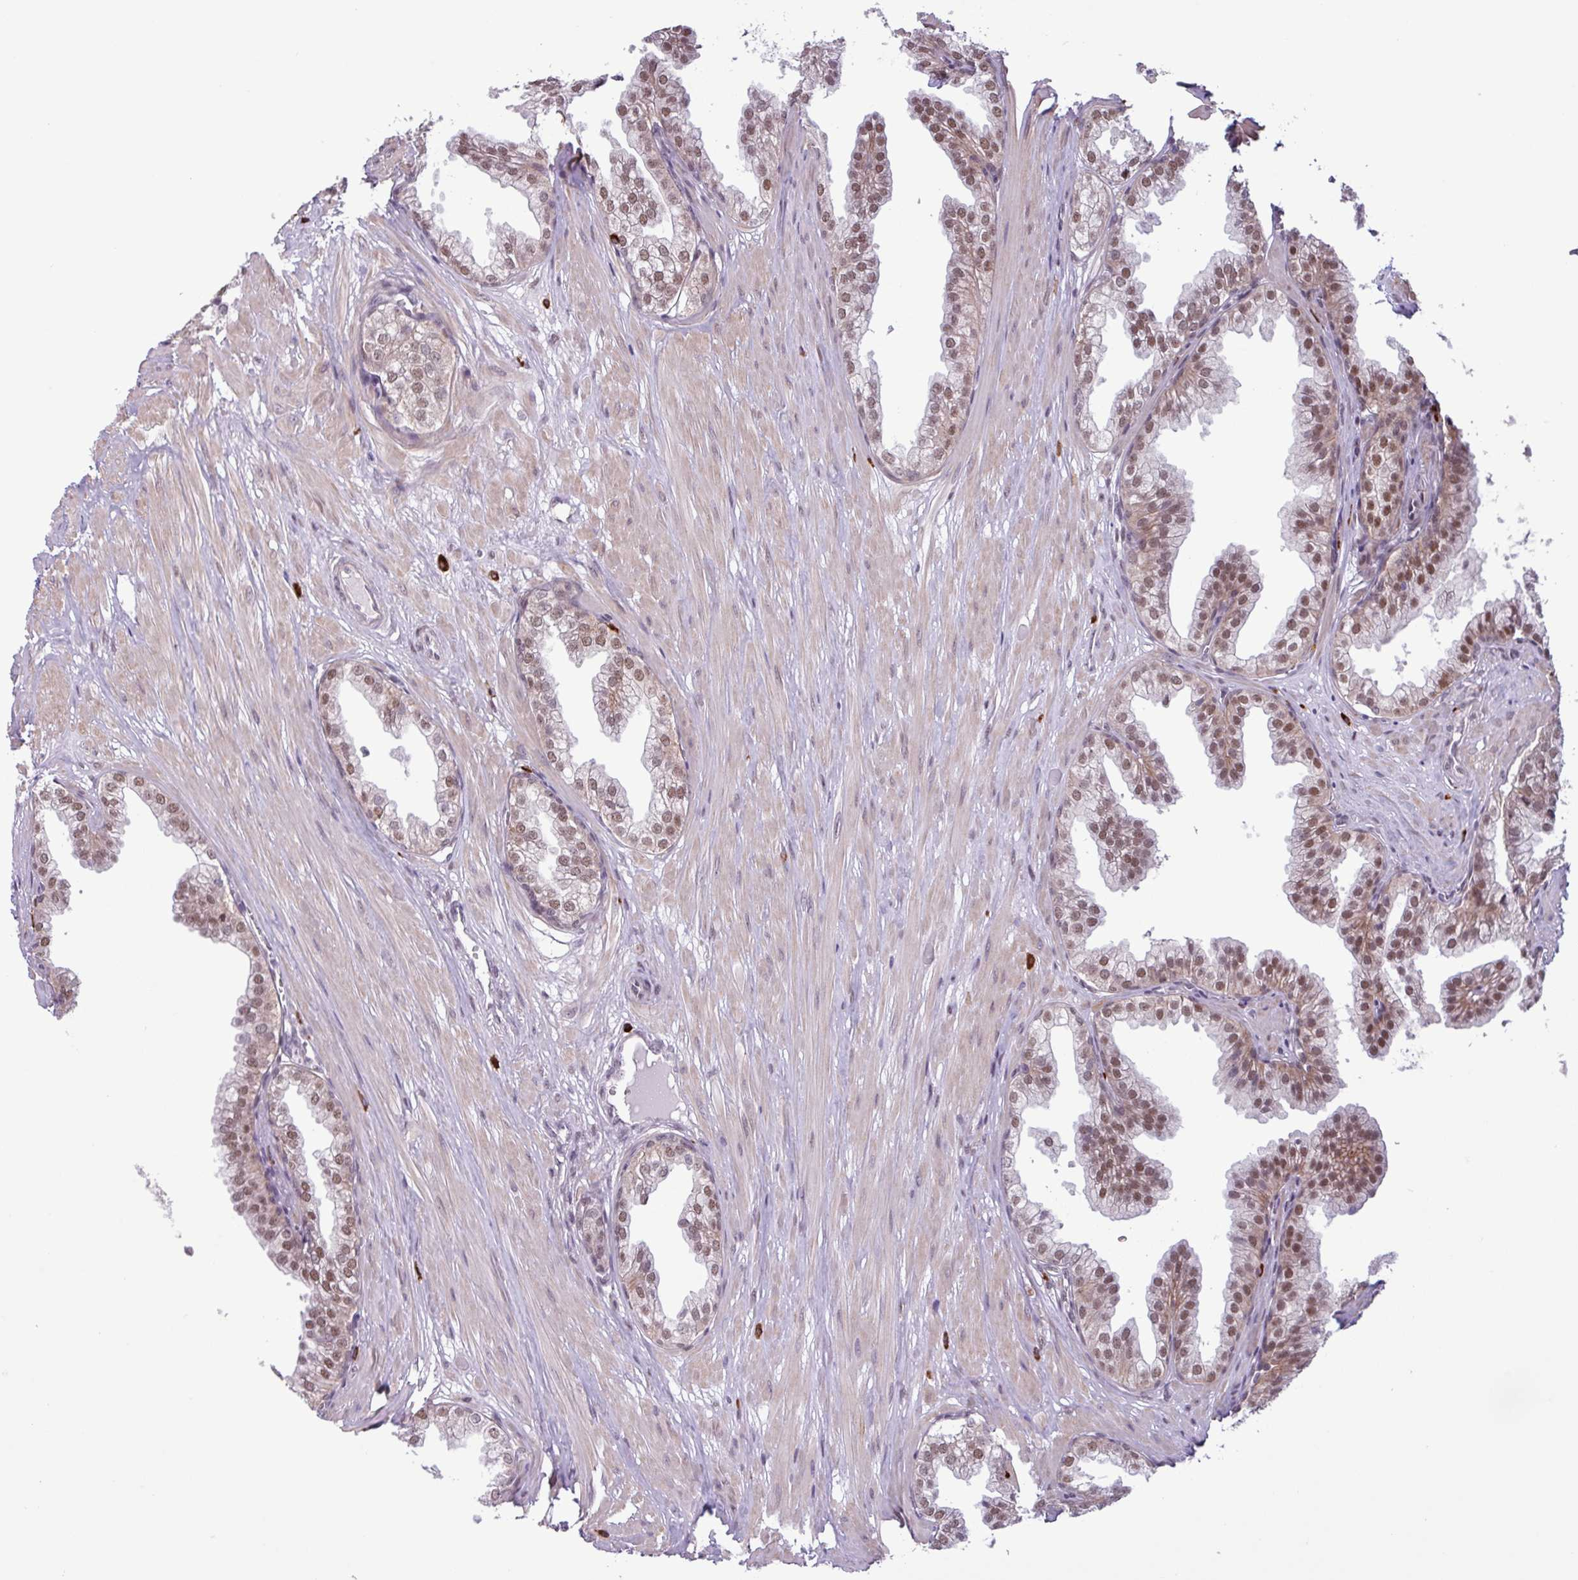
{"staining": {"intensity": "moderate", "quantity": ">75%", "location": "nuclear"}, "tissue": "prostate", "cell_type": "Glandular cells", "image_type": "normal", "snomed": [{"axis": "morphology", "description": "Normal tissue, NOS"}, {"axis": "topography", "description": "Prostate"}, {"axis": "topography", "description": "Peripheral nerve tissue"}], "caption": "An immunohistochemistry micrograph of unremarkable tissue is shown. Protein staining in brown labels moderate nuclear positivity in prostate within glandular cells.", "gene": "NOTCH2", "patient": {"sex": "male", "age": 55}}